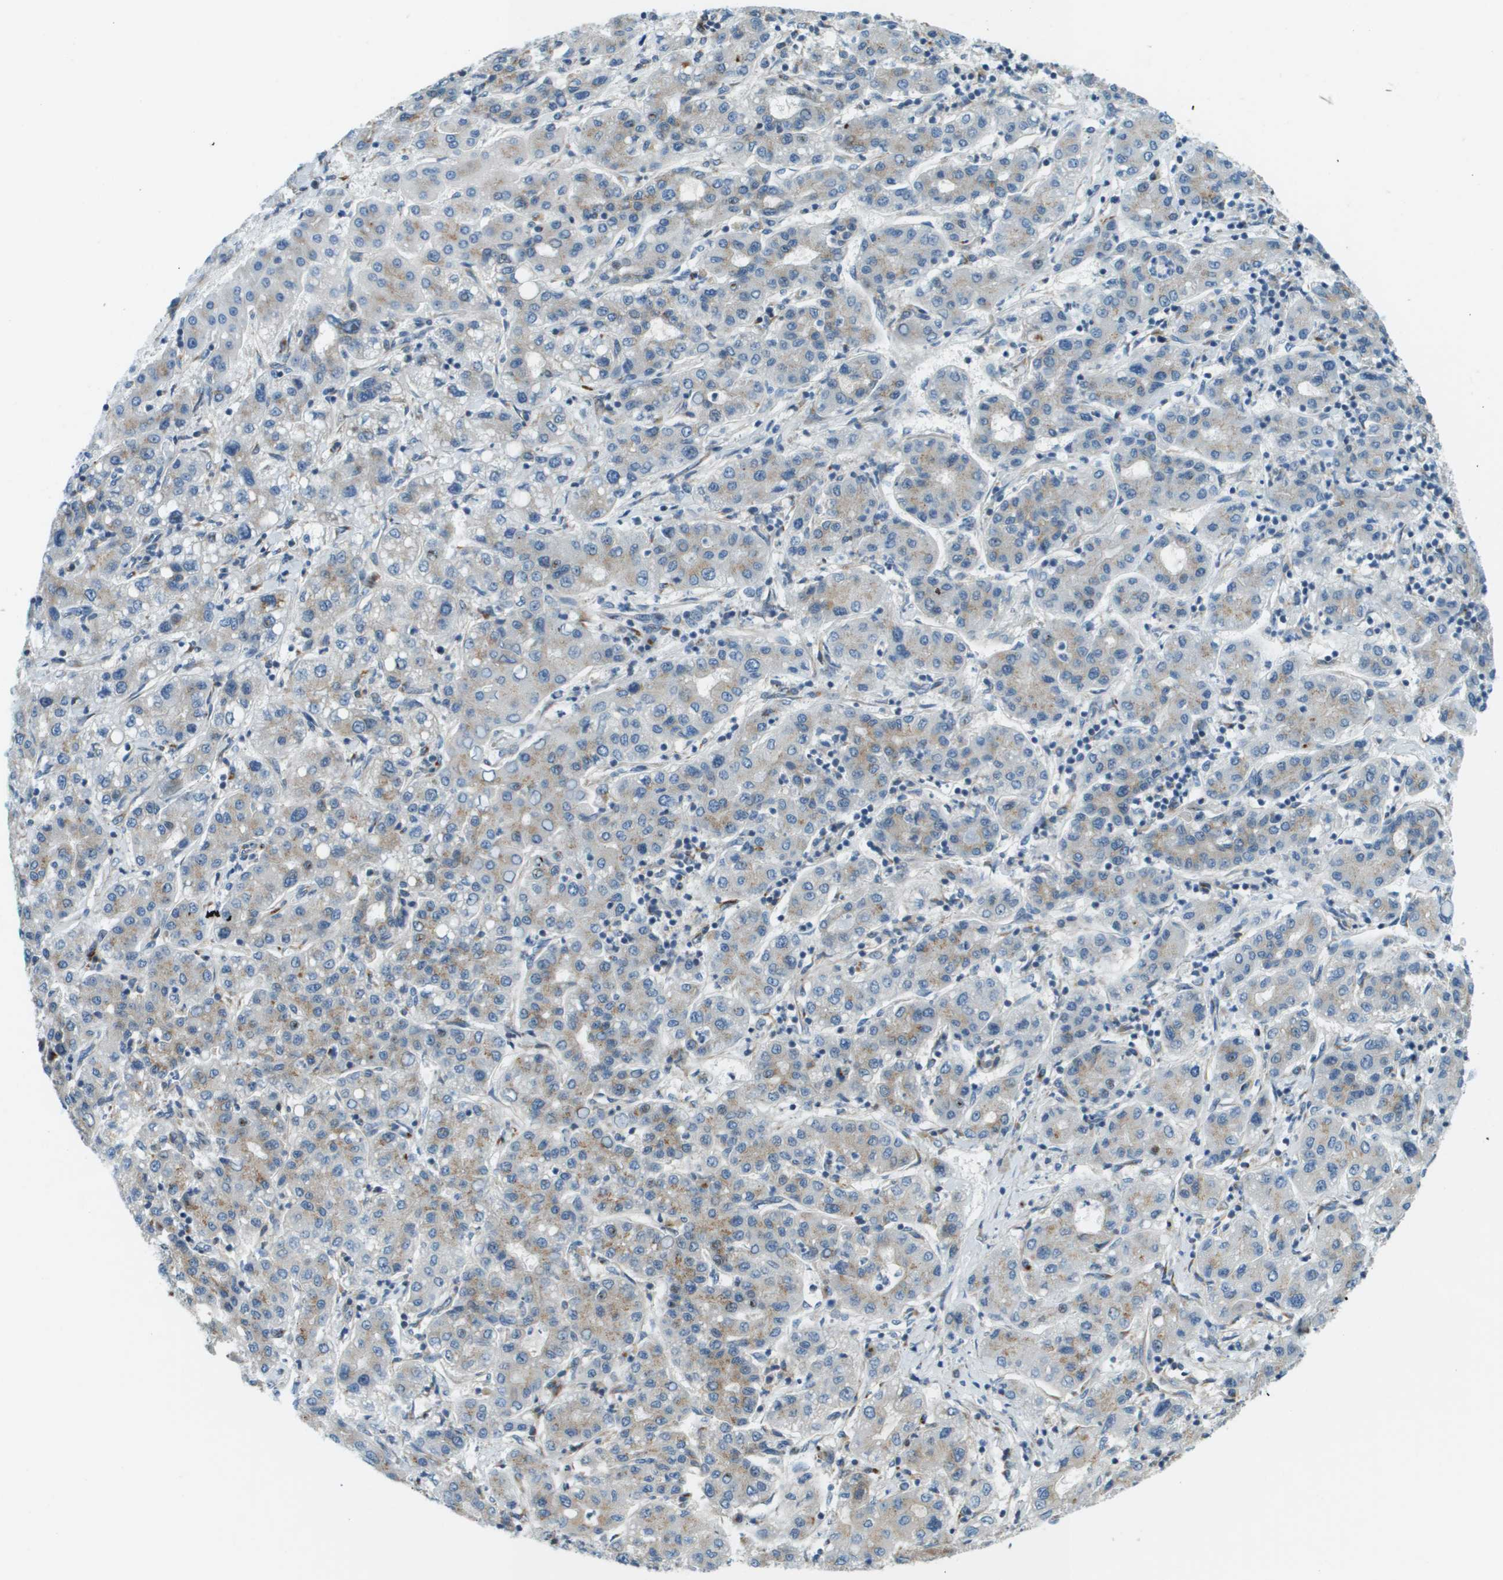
{"staining": {"intensity": "moderate", "quantity": ">75%", "location": "cytoplasmic/membranous"}, "tissue": "liver cancer", "cell_type": "Tumor cells", "image_type": "cancer", "snomed": [{"axis": "morphology", "description": "Carcinoma, Hepatocellular, NOS"}, {"axis": "topography", "description": "Liver"}], "caption": "Tumor cells show moderate cytoplasmic/membranous staining in approximately >75% of cells in liver hepatocellular carcinoma.", "gene": "ACBD3", "patient": {"sex": "male", "age": 65}}